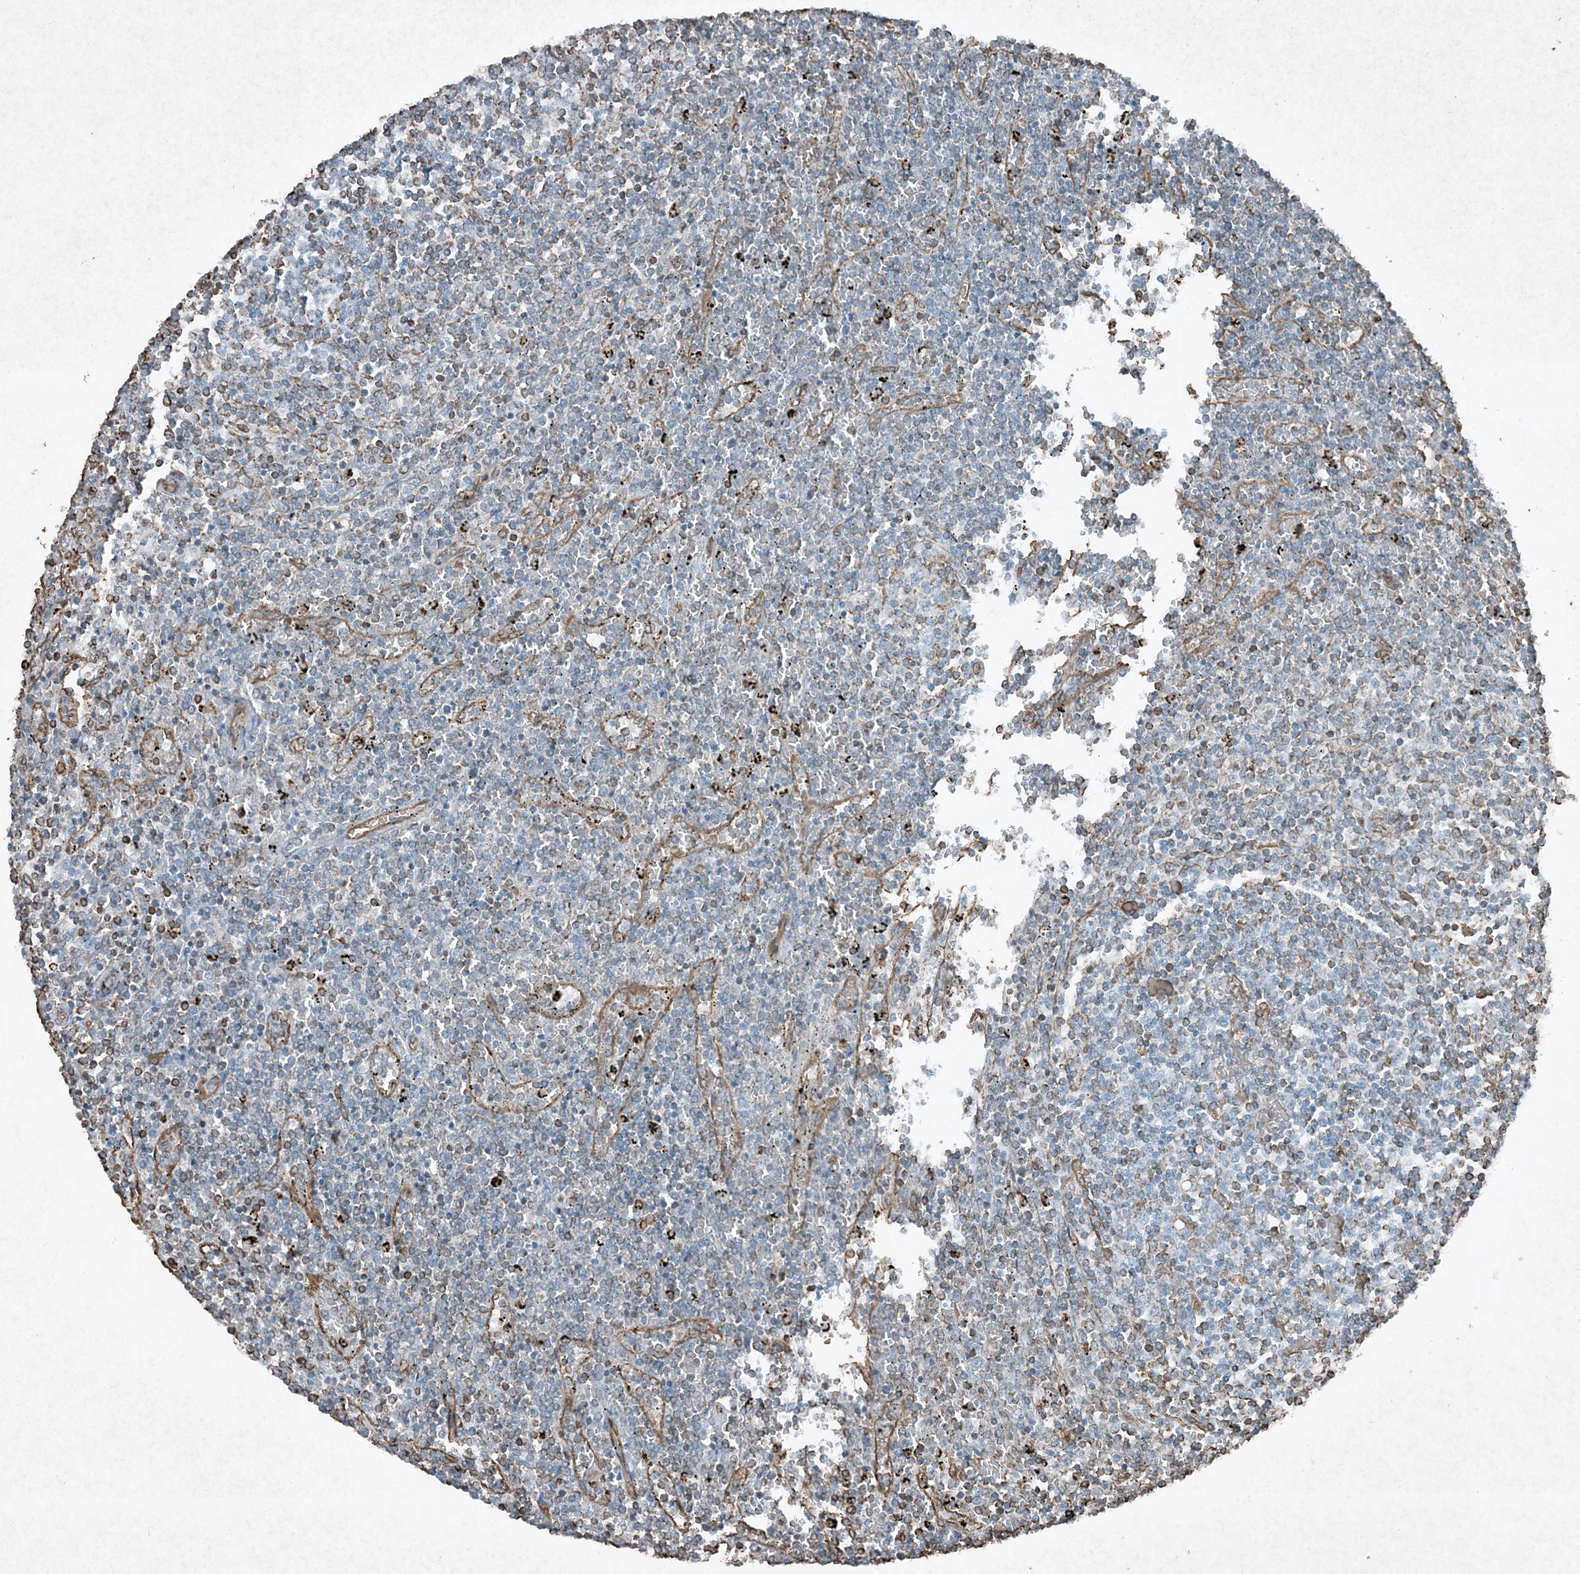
{"staining": {"intensity": "negative", "quantity": "none", "location": "none"}, "tissue": "lymphoma", "cell_type": "Tumor cells", "image_type": "cancer", "snomed": [{"axis": "morphology", "description": "Malignant lymphoma, non-Hodgkin's type, Low grade"}, {"axis": "topography", "description": "Spleen"}], "caption": "An immunohistochemistry (IHC) histopathology image of malignant lymphoma, non-Hodgkin's type (low-grade) is shown. There is no staining in tumor cells of malignant lymphoma, non-Hodgkin's type (low-grade).", "gene": "RYK", "patient": {"sex": "female", "age": 50}}